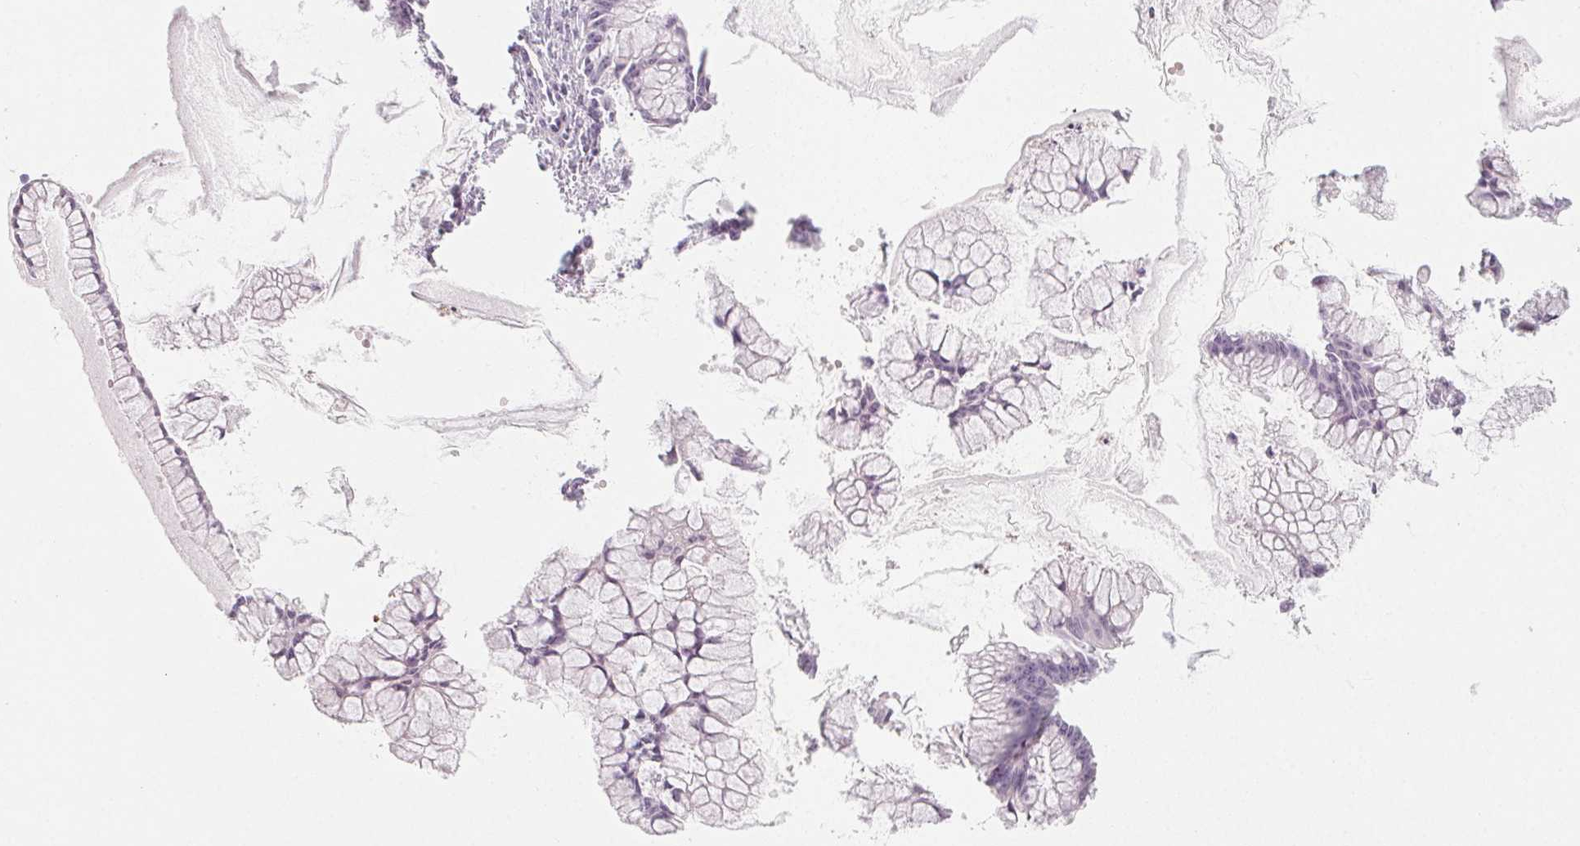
{"staining": {"intensity": "negative", "quantity": "none", "location": "none"}, "tissue": "ovarian cancer", "cell_type": "Tumor cells", "image_type": "cancer", "snomed": [{"axis": "morphology", "description": "Cystadenocarcinoma, mucinous, NOS"}, {"axis": "topography", "description": "Ovary"}], "caption": "Immunohistochemistry (IHC) micrograph of mucinous cystadenocarcinoma (ovarian) stained for a protein (brown), which shows no positivity in tumor cells.", "gene": "SH3GL2", "patient": {"sex": "female", "age": 41}}